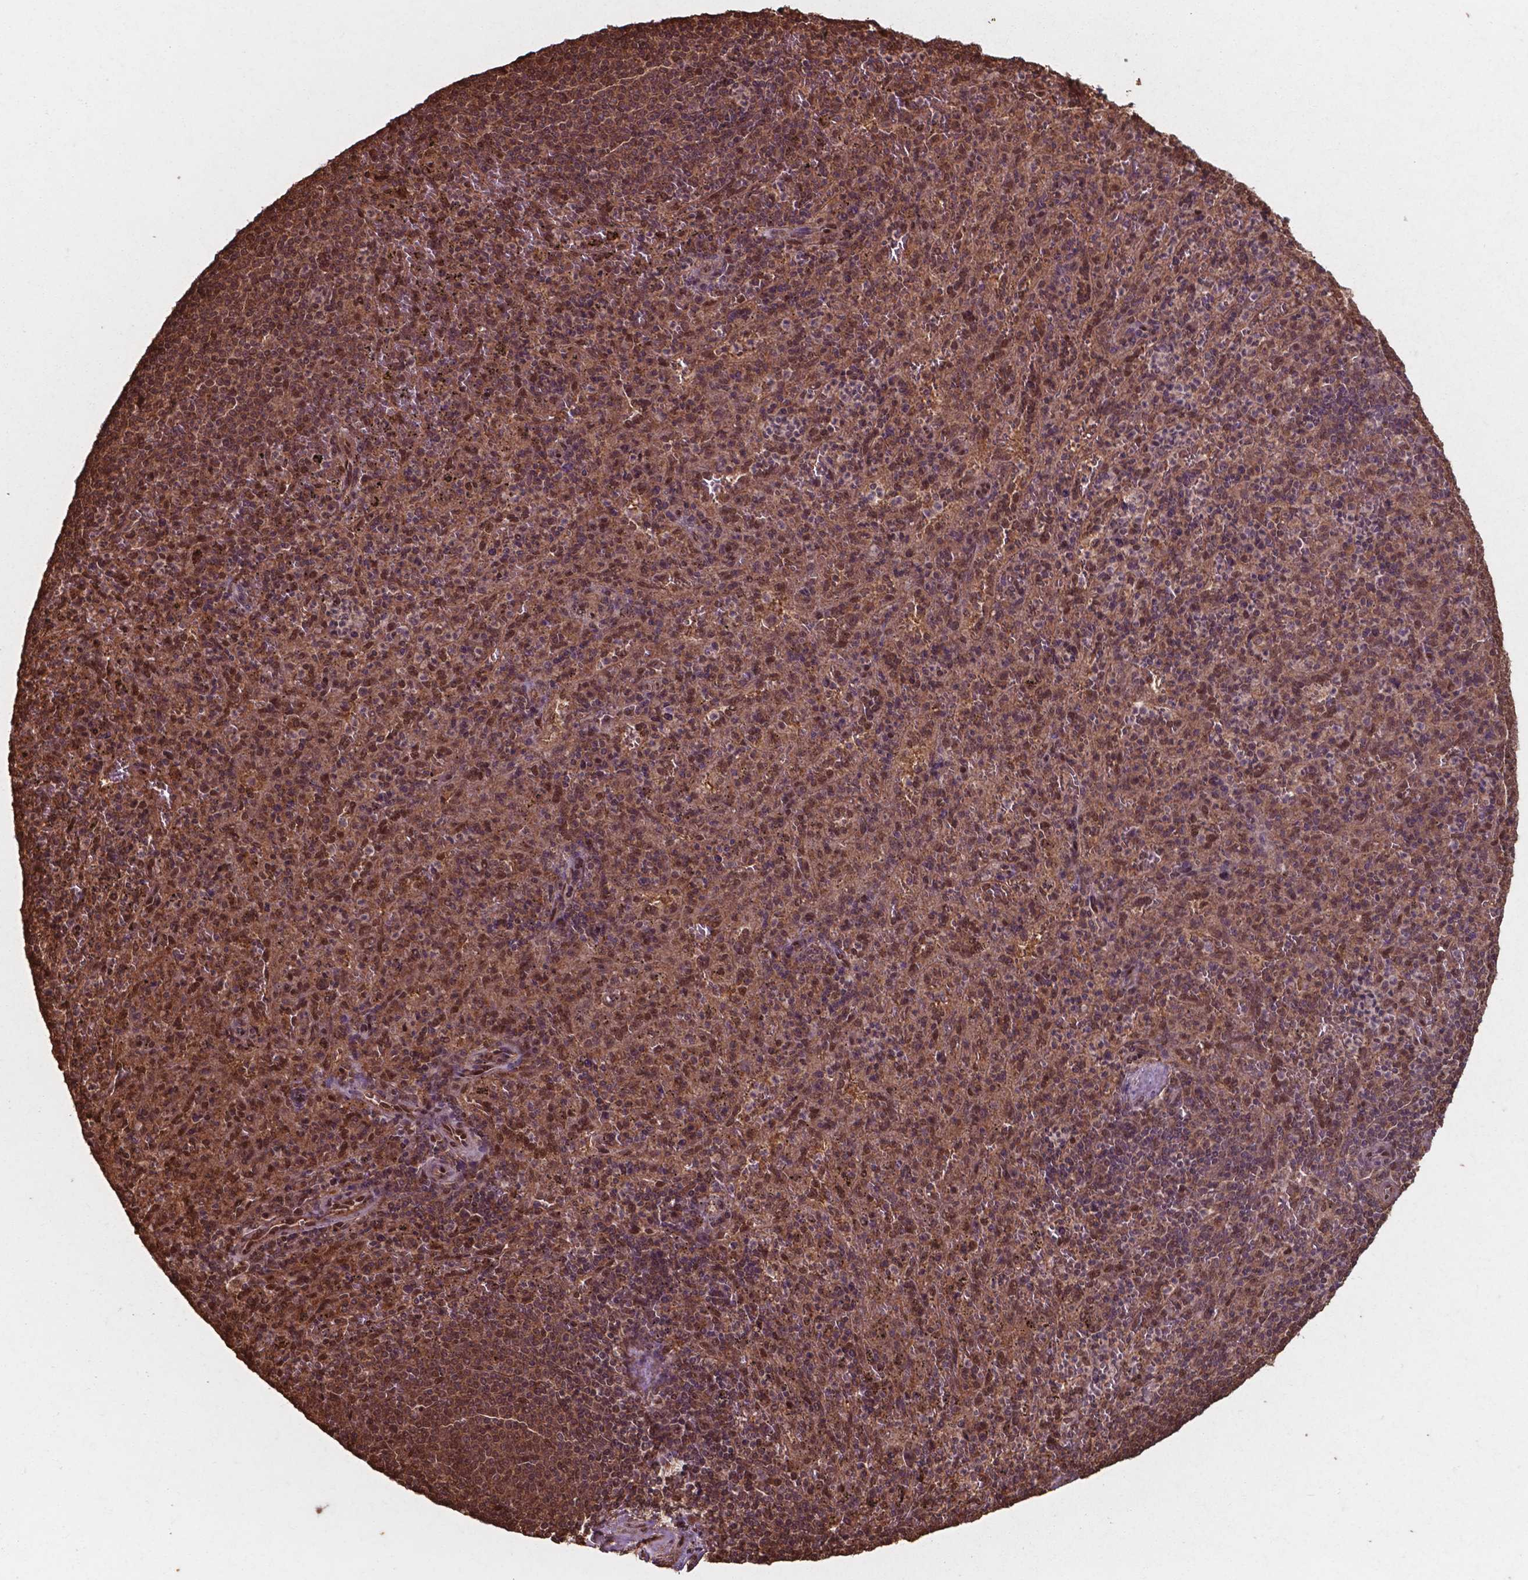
{"staining": {"intensity": "moderate", "quantity": ">75%", "location": "cytoplasmic/membranous,nuclear"}, "tissue": "spleen", "cell_type": "Cells in red pulp", "image_type": "normal", "snomed": [{"axis": "morphology", "description": "Normal tissue, NOS"}, {"axis": "topography", "description": "Spleen"}], "caption": "Approximately >75% of cells in red pulp in normal human spleen exhibit moderate cytoplasmic/membranous,nuclear protein expression as visualized by brown immunohistochemical staining.", "gene": "CHP2", "patient": {"sex": "male", "age": 57}}